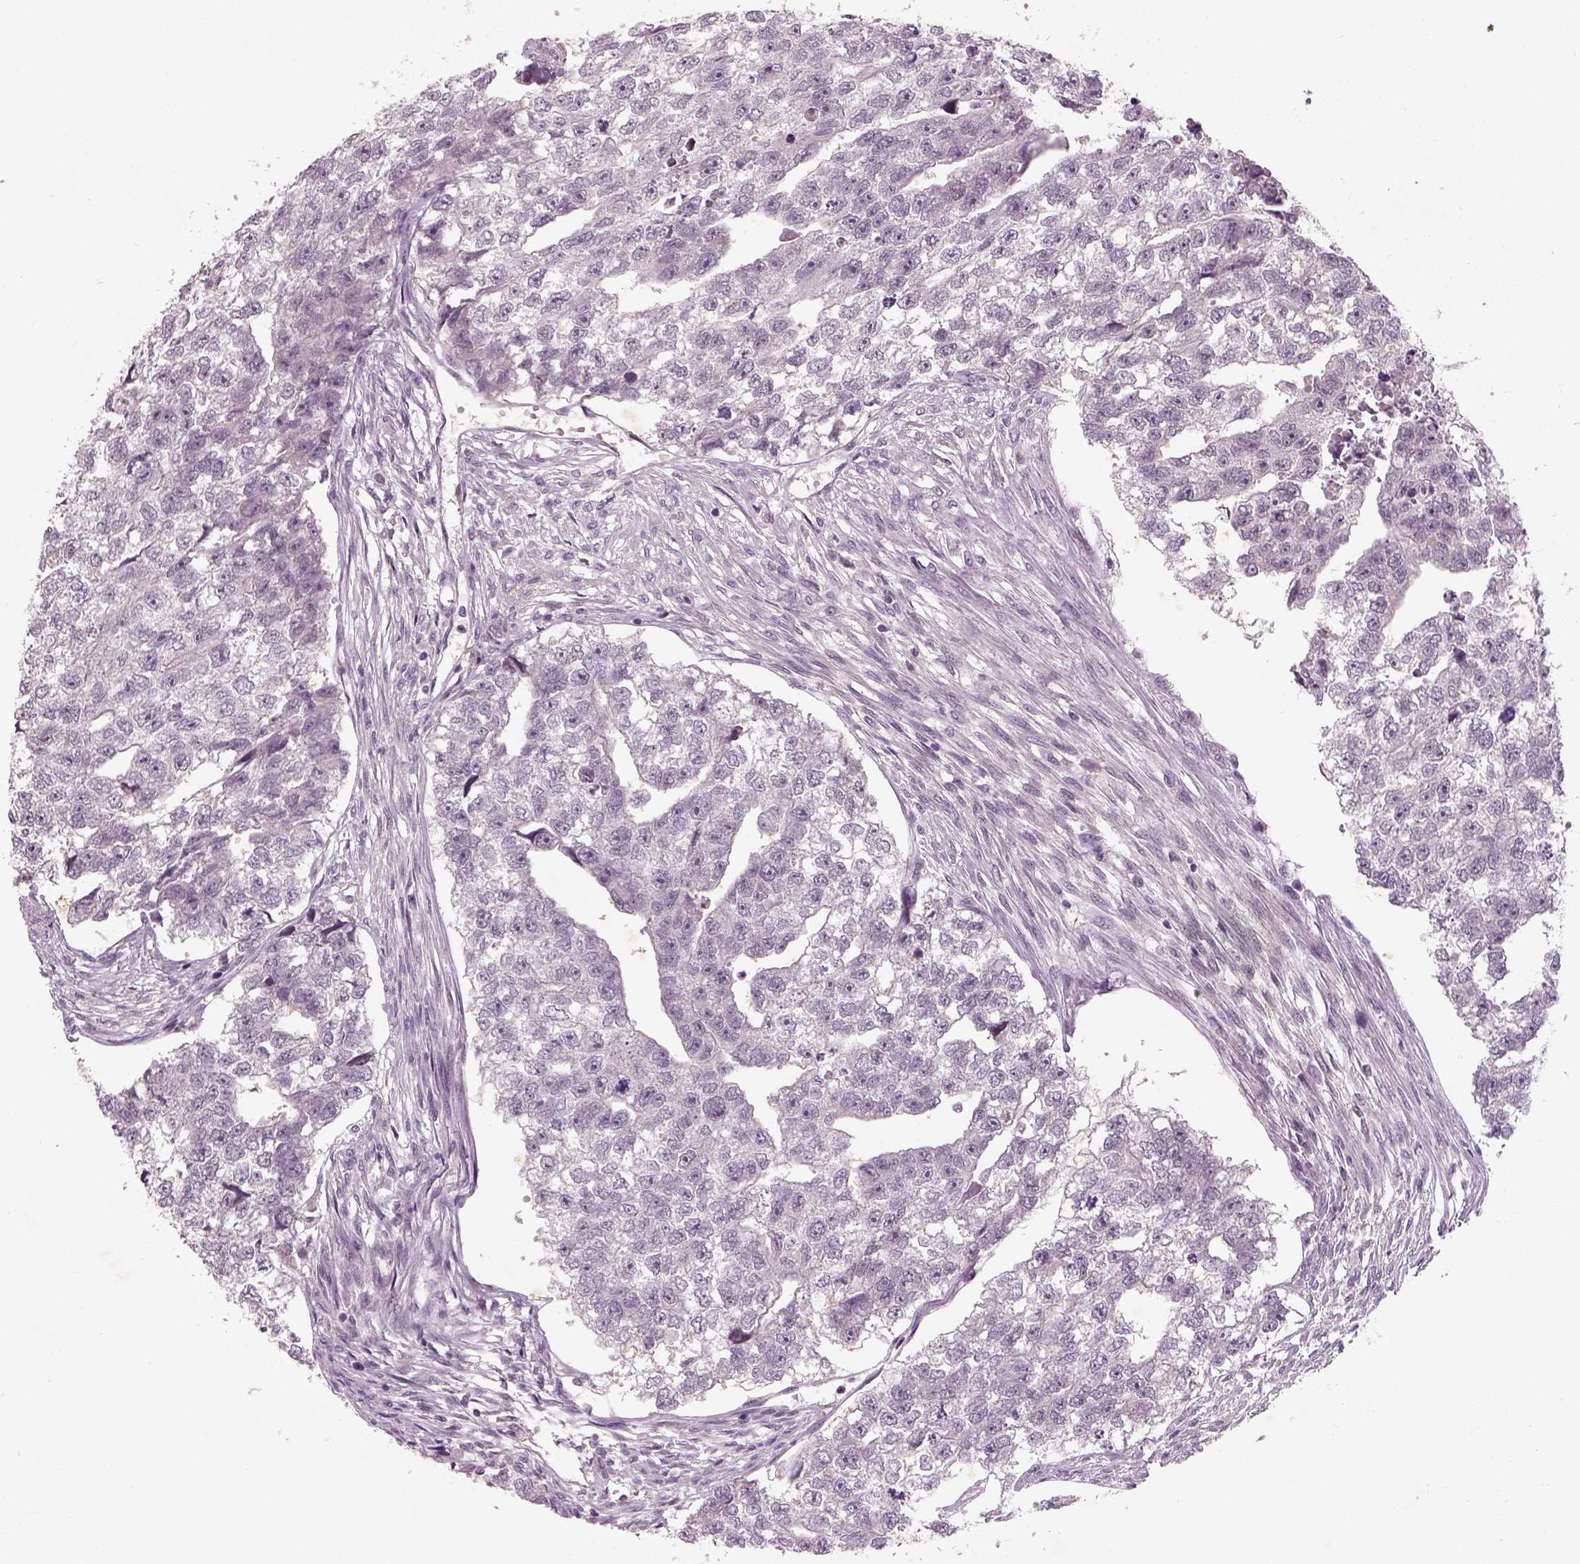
{"staining": {"intensity": "negative", "quantity": "none", "location": "none"}, "tissue": "testis cancer", "cell_type": "Tumor cells", "image_type": "cancer", "snomed": [{"axis": "morphology", "description": "Carcinoma, Embryonal, NOS"}, {"axis": "morphology", "description": "Teratoma, malignant, NOS"}, {"axis": "topography", "description": "Testis"}], "caption": "Testis cancer (embryonal carcinoma) was stained to show a protein in brown. There is no significant positivity in tumor cells.", "gene": "GDNF", "patient": {"sex": "male", "age": 44}}